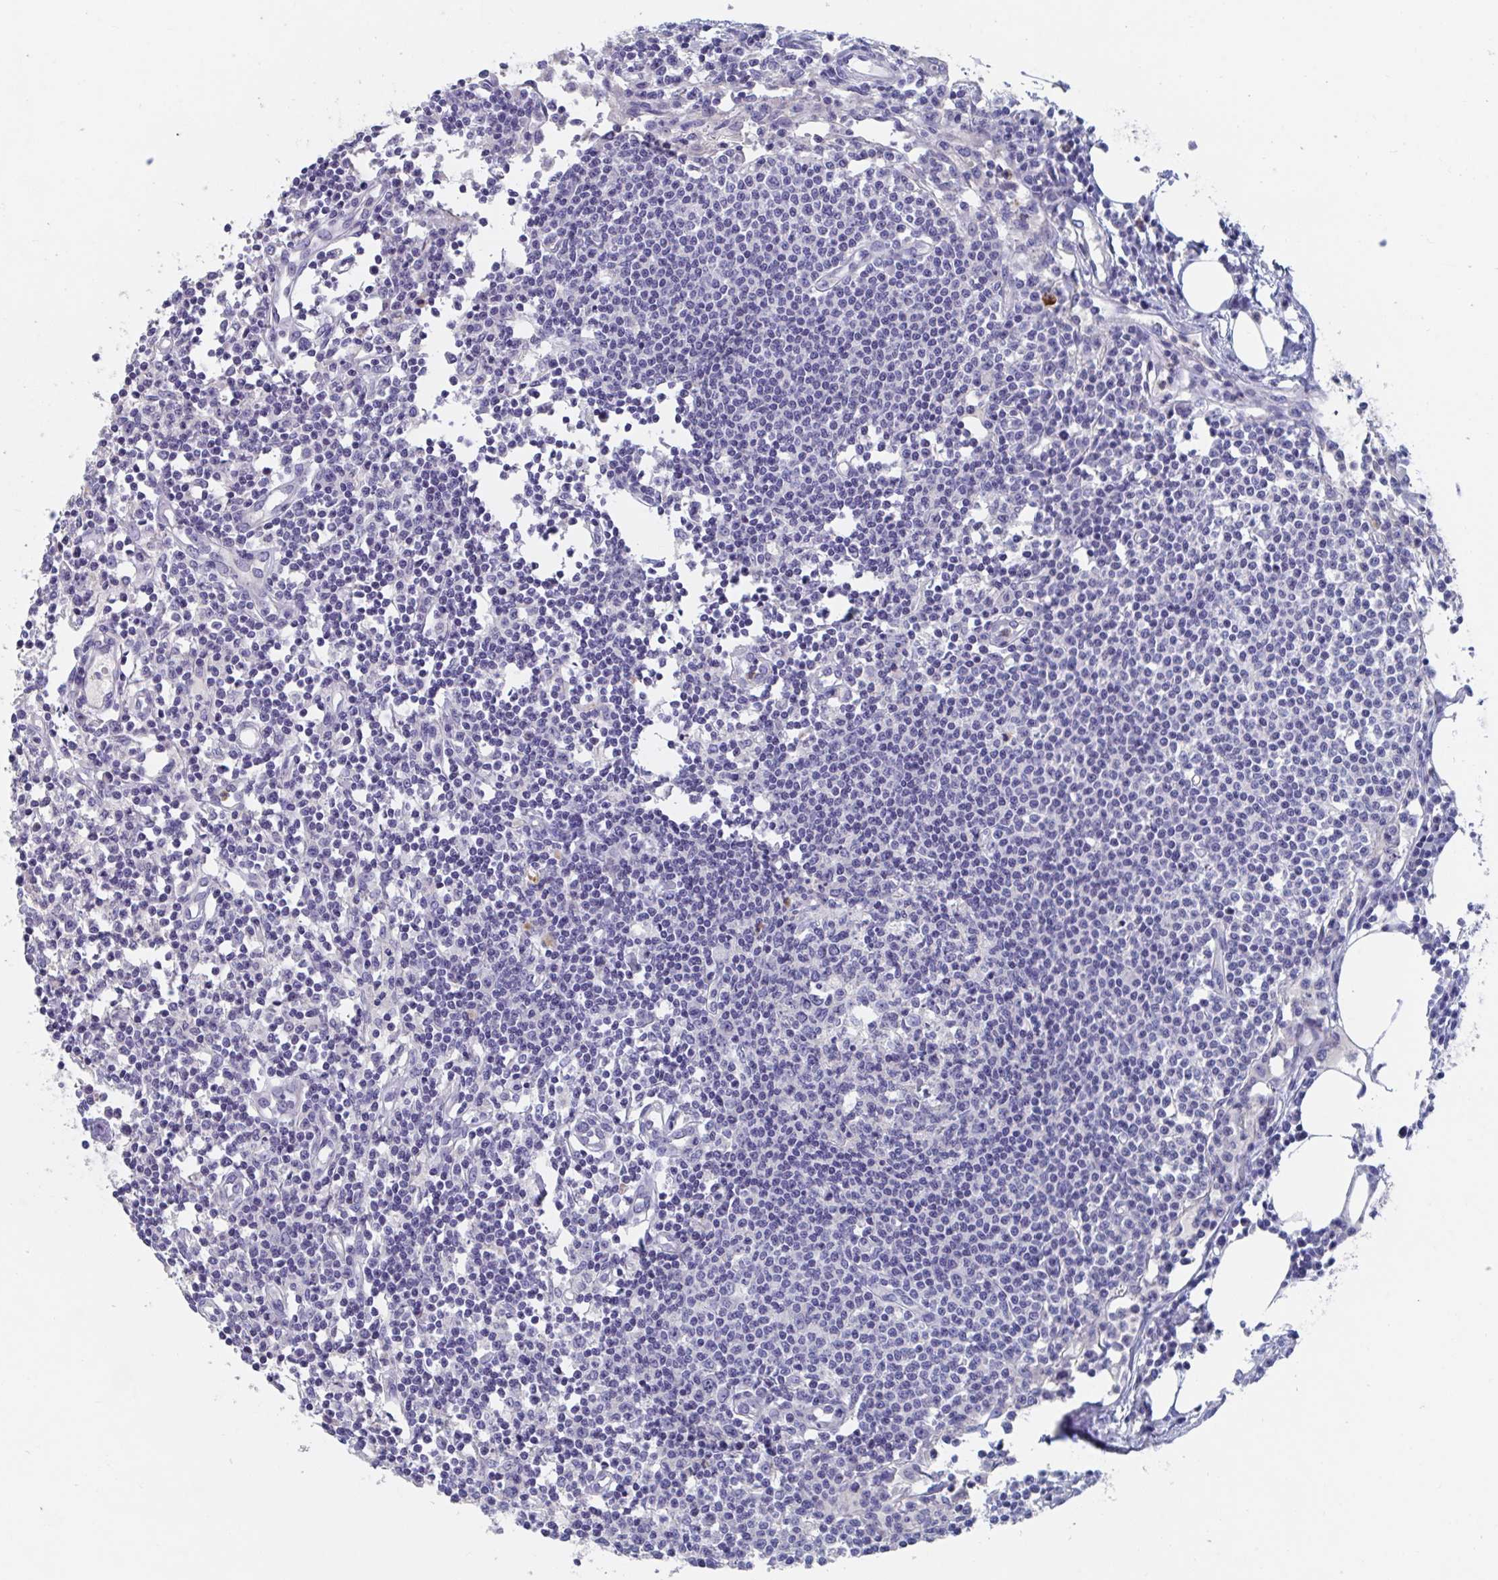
{"staining": {"intensity": "negative", "quantity": "none", "location": "none"}, "tissue": "lymph node", "cell_type": "Germinal center cells", "image_type": "normal", "snomed": [{"axis": "morphology", "description": "Normal tissue, NOS"}, {"axis": "topography", "description": "Lymph node"}], "caption": "Immunohistochemistry (IHC) photomicrograph of benign lymph node: human lymph node stained with DAB exhibits no significant protein expression in germinal center cells.", "gene": "KCNK5", "patient": {"sex": "female", "age": 78}}